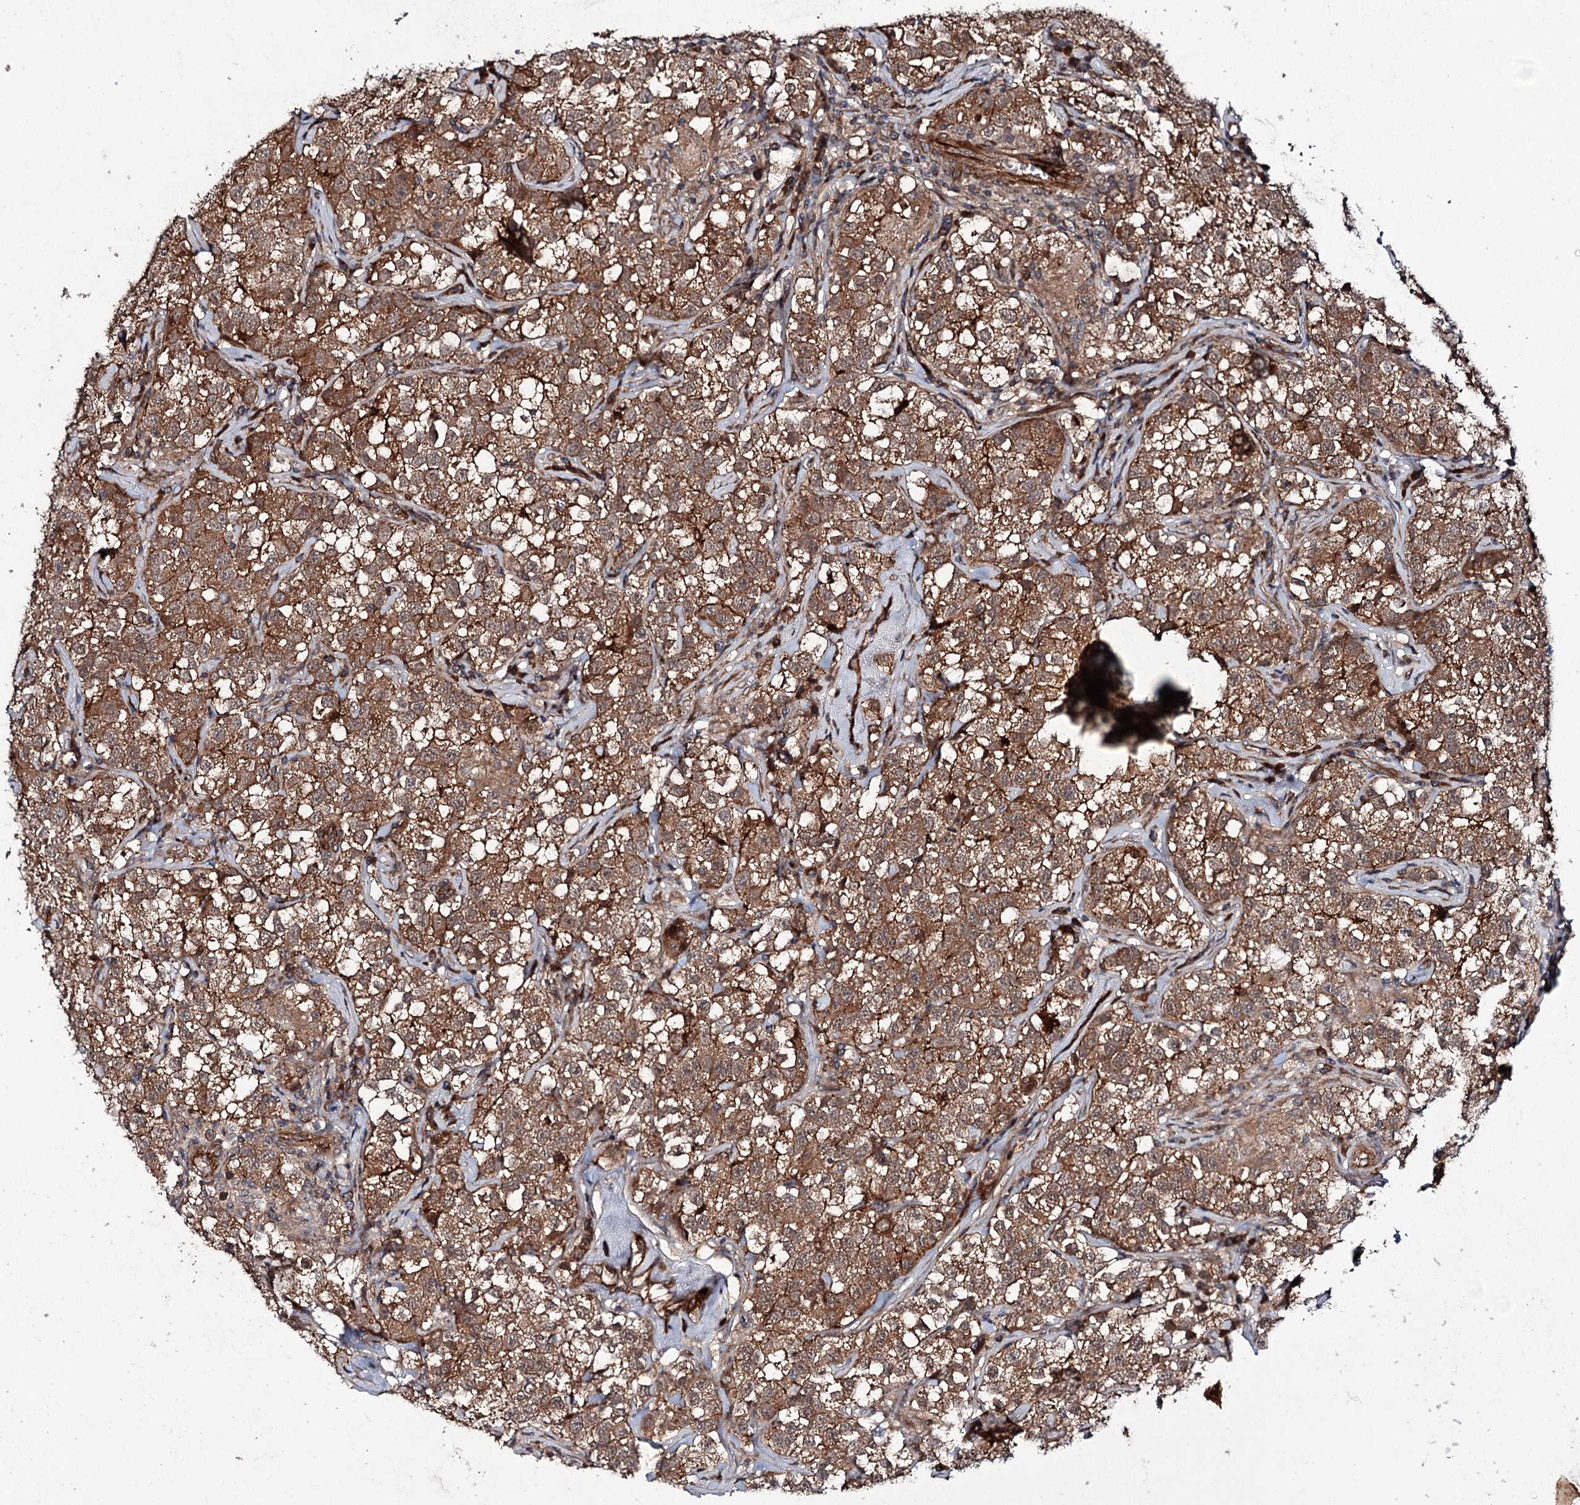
{"staining": {"intensity": "strong", "quantity": ">75%", "location": "cytoplasmic/membranous"}, "tissue": "testis cancer", "cell_type": "Tumor cells", "image_type": "cancer", "snomed": [{"axis": "morphology", "description": "Seminoma, NOS"}, {"axis": "morphology", "description": "Carcinoma, Embryonal, NOS"}, {"axis": "topography", "description": "Testis"}], "caption": "Immunohistochemistry (IHC) photomicrograph of testis cancer stained for a protein (brown), which exhibits high levels of strong cytoplasmic/membranous positivity in about >75% of tumor cells.", "gene": "ADGRG4", "patient": {"sex": "male", "age": 43}}